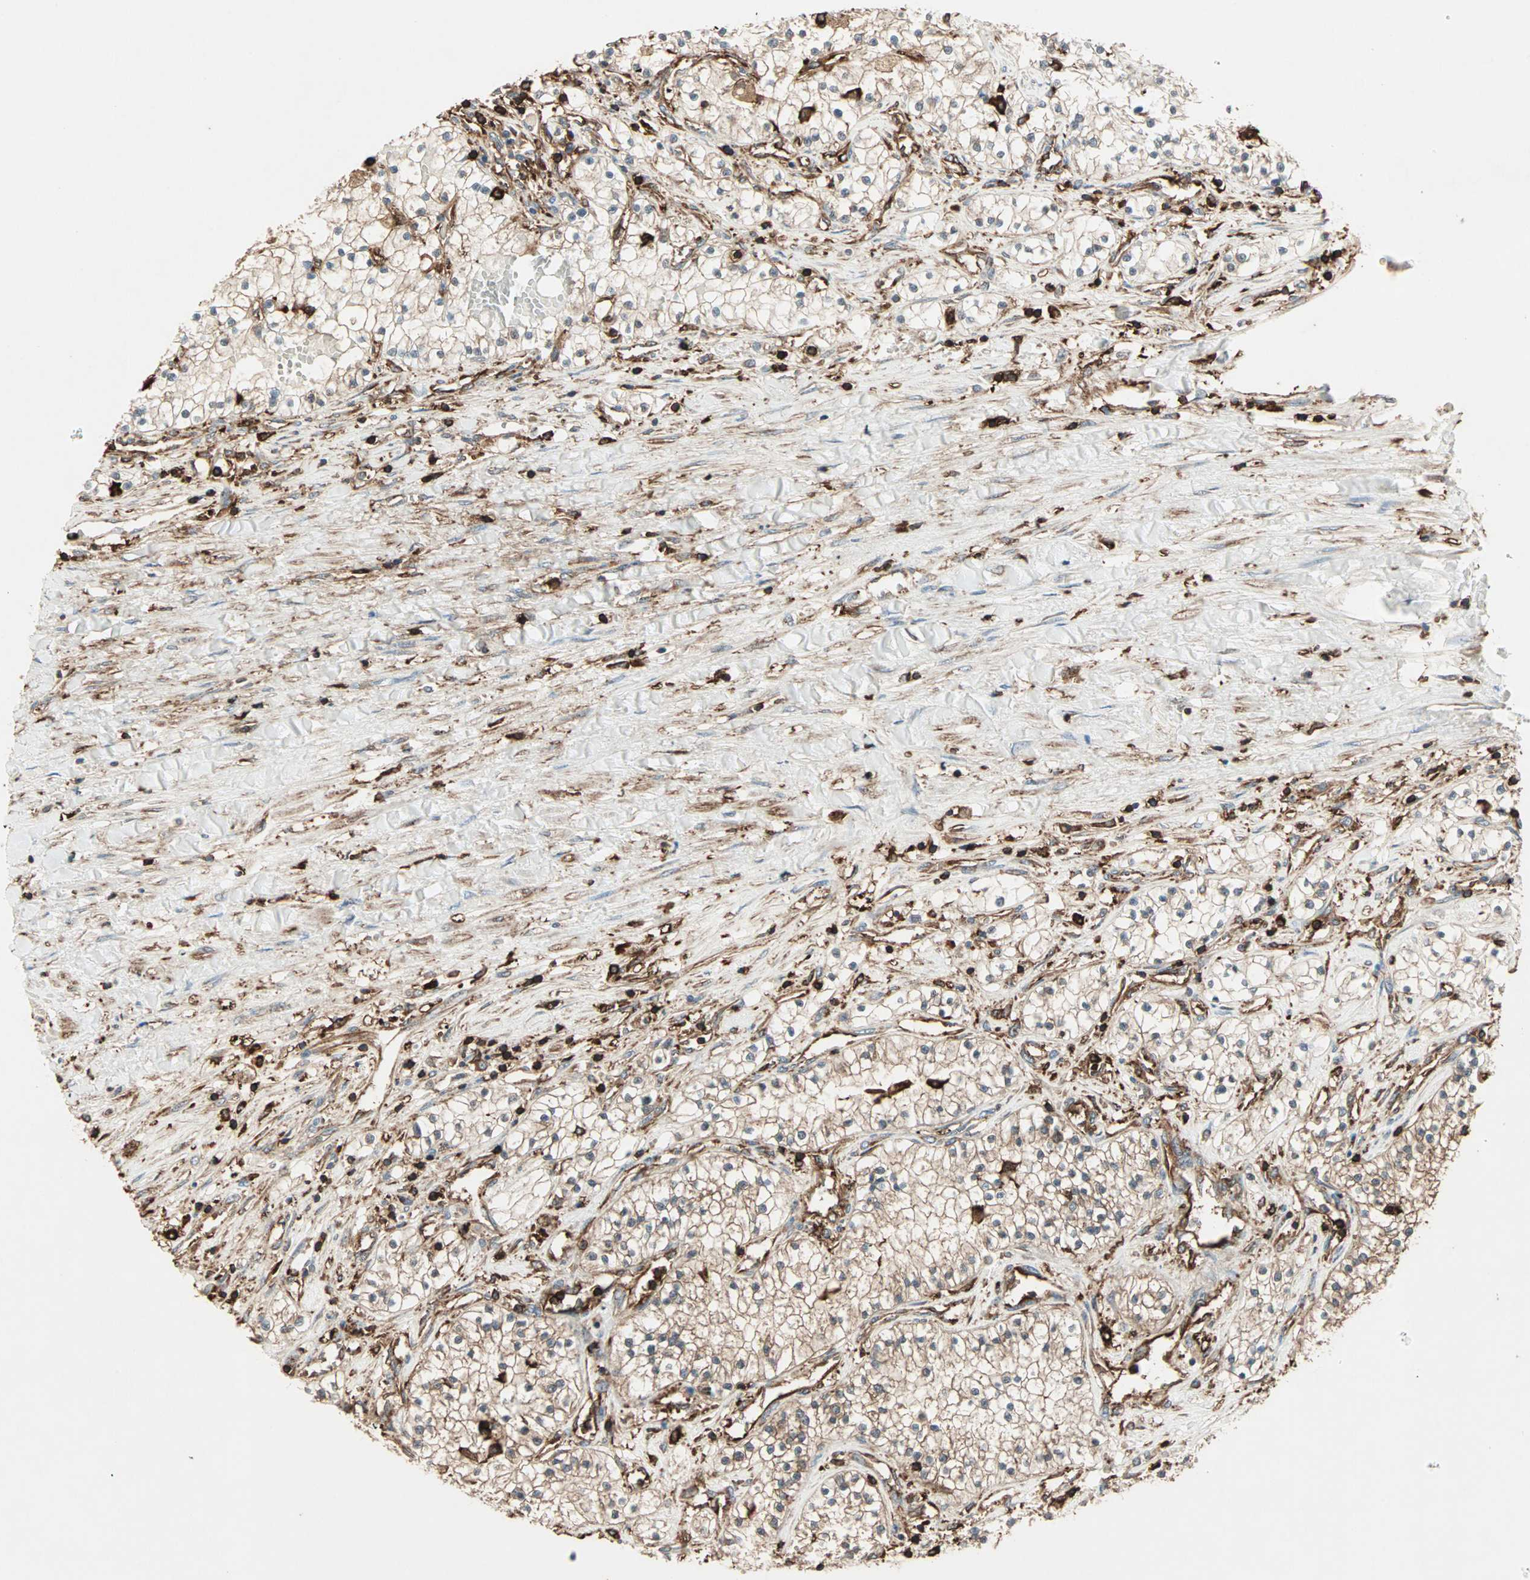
{"staining": {"intensity": "weak", "quantity": "25%-75%", "location": "cytoplasmic/membranous"}, "tissue": "renal cancer", "cell_type": "Tumor cells", "image_type": "cancer", "snomed": [{"axis": "morphology", "description": "Adenocarcinoma, NOS"}, {"axis": "topography", "description": "Kidney"}], "caption": "This is a histology image of immunohistochemistry staining of renal cancer, which shows weak expression in the cytoplasmic/membranous of tumor cells.", "gene": "MMP3", "patient": {"sex": "male", "age": 68}}